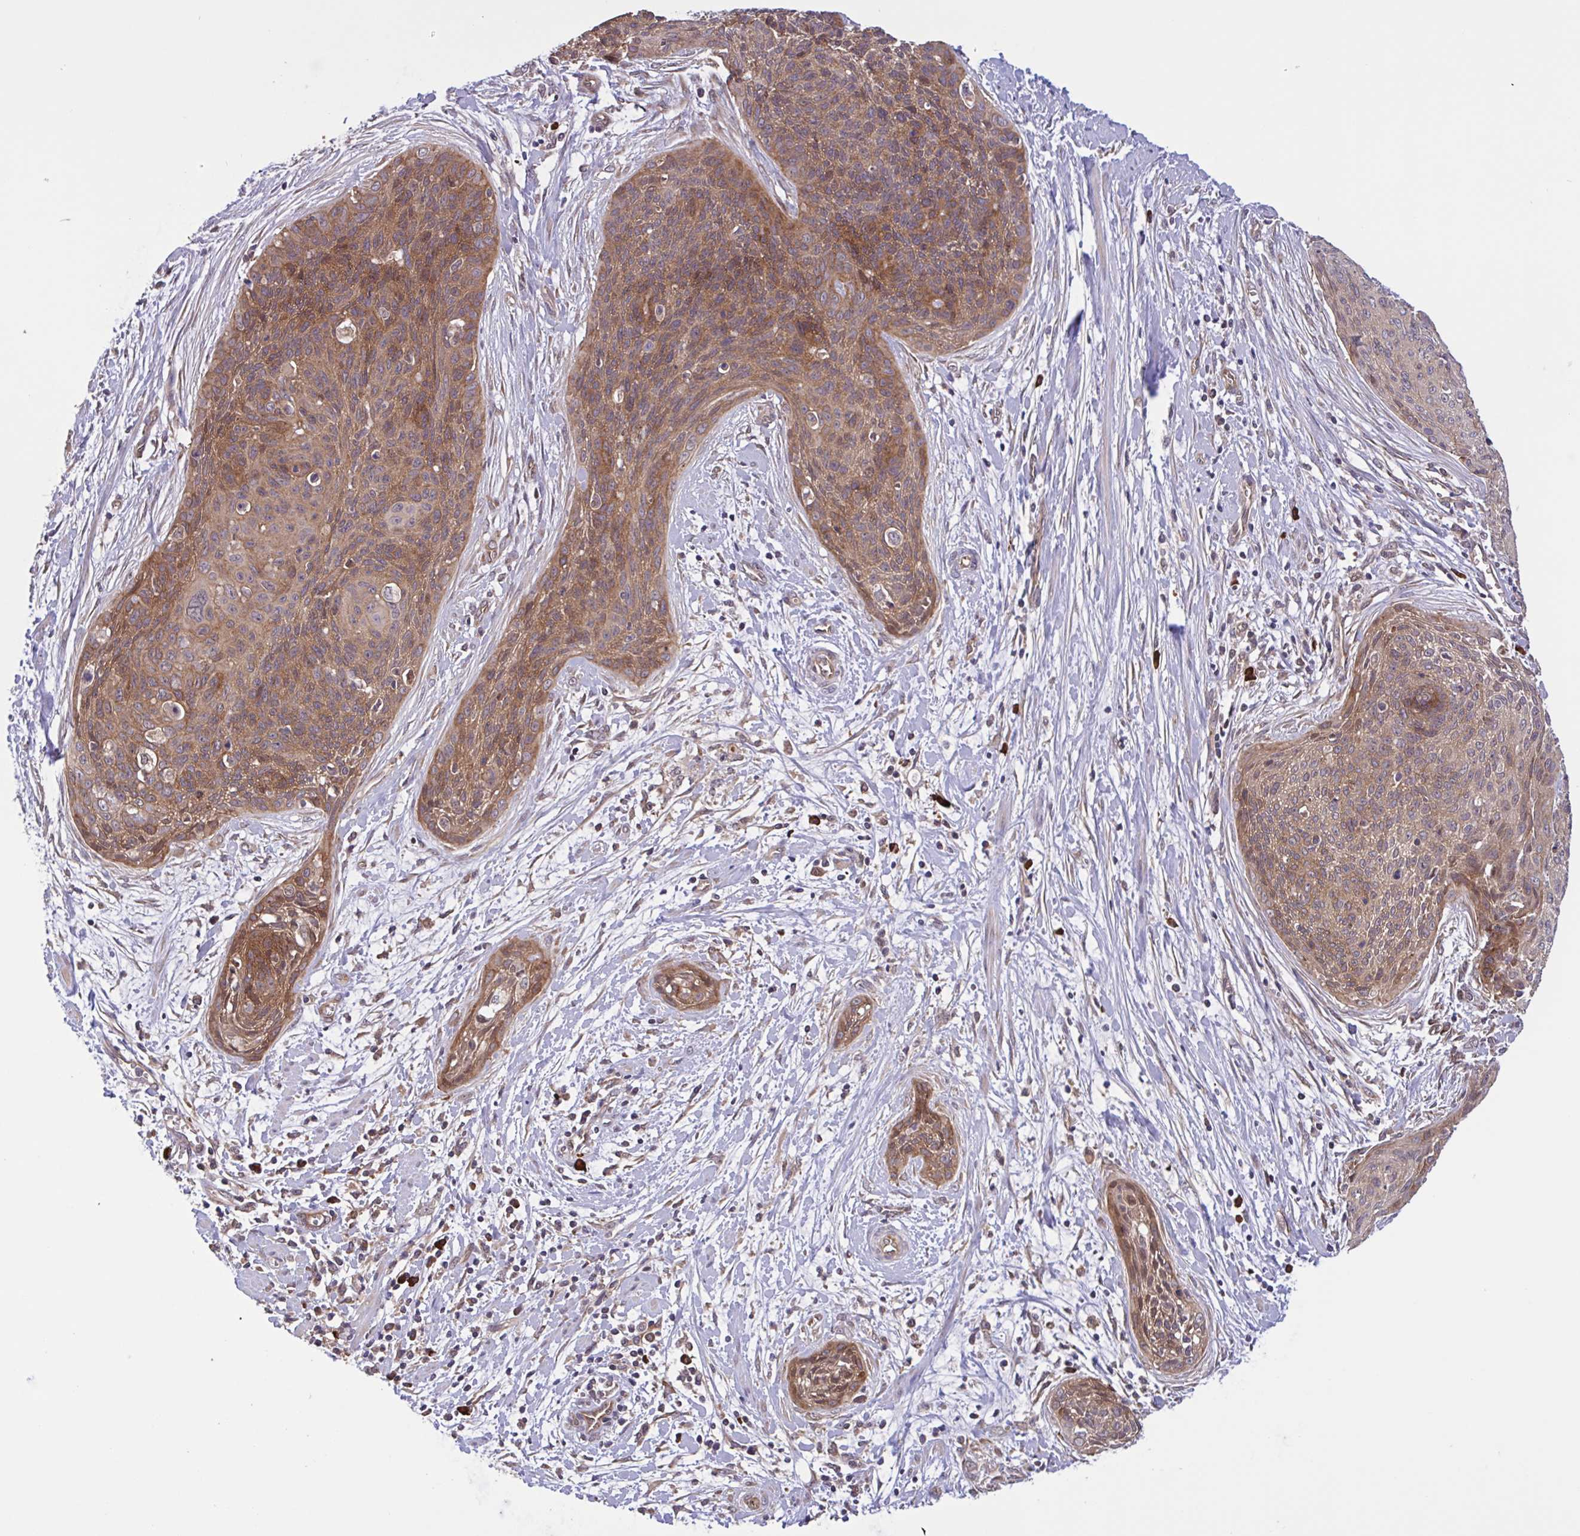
{"staining": {"intensity": "moderate", "quantity": ">75%", "location": "cytoplasmic/membranous"}, "tissue": "cervical cancer", "cell_type": "Tumor cells", "image_type": "cancer", "snomed": [{"axis": "morphology", "description": "Squamous cell carcinoma, NOS"}, {"axis": "topography", "description": "Cervix"}], "caption": "Protein analysis of cervical cancer (squamous cell carcinoma) tissue reveals moderate cytoplasmic/membranous positivity in about >75% of tumor cells. The protein is stained brown, and the nuclei are stained in blue (DAB (3,3'-diaminobenzidine) IHC with brightfield microscopy, high magnification).", "gene": "INTS10", "patient": {"sex": "female", "age": 55}}